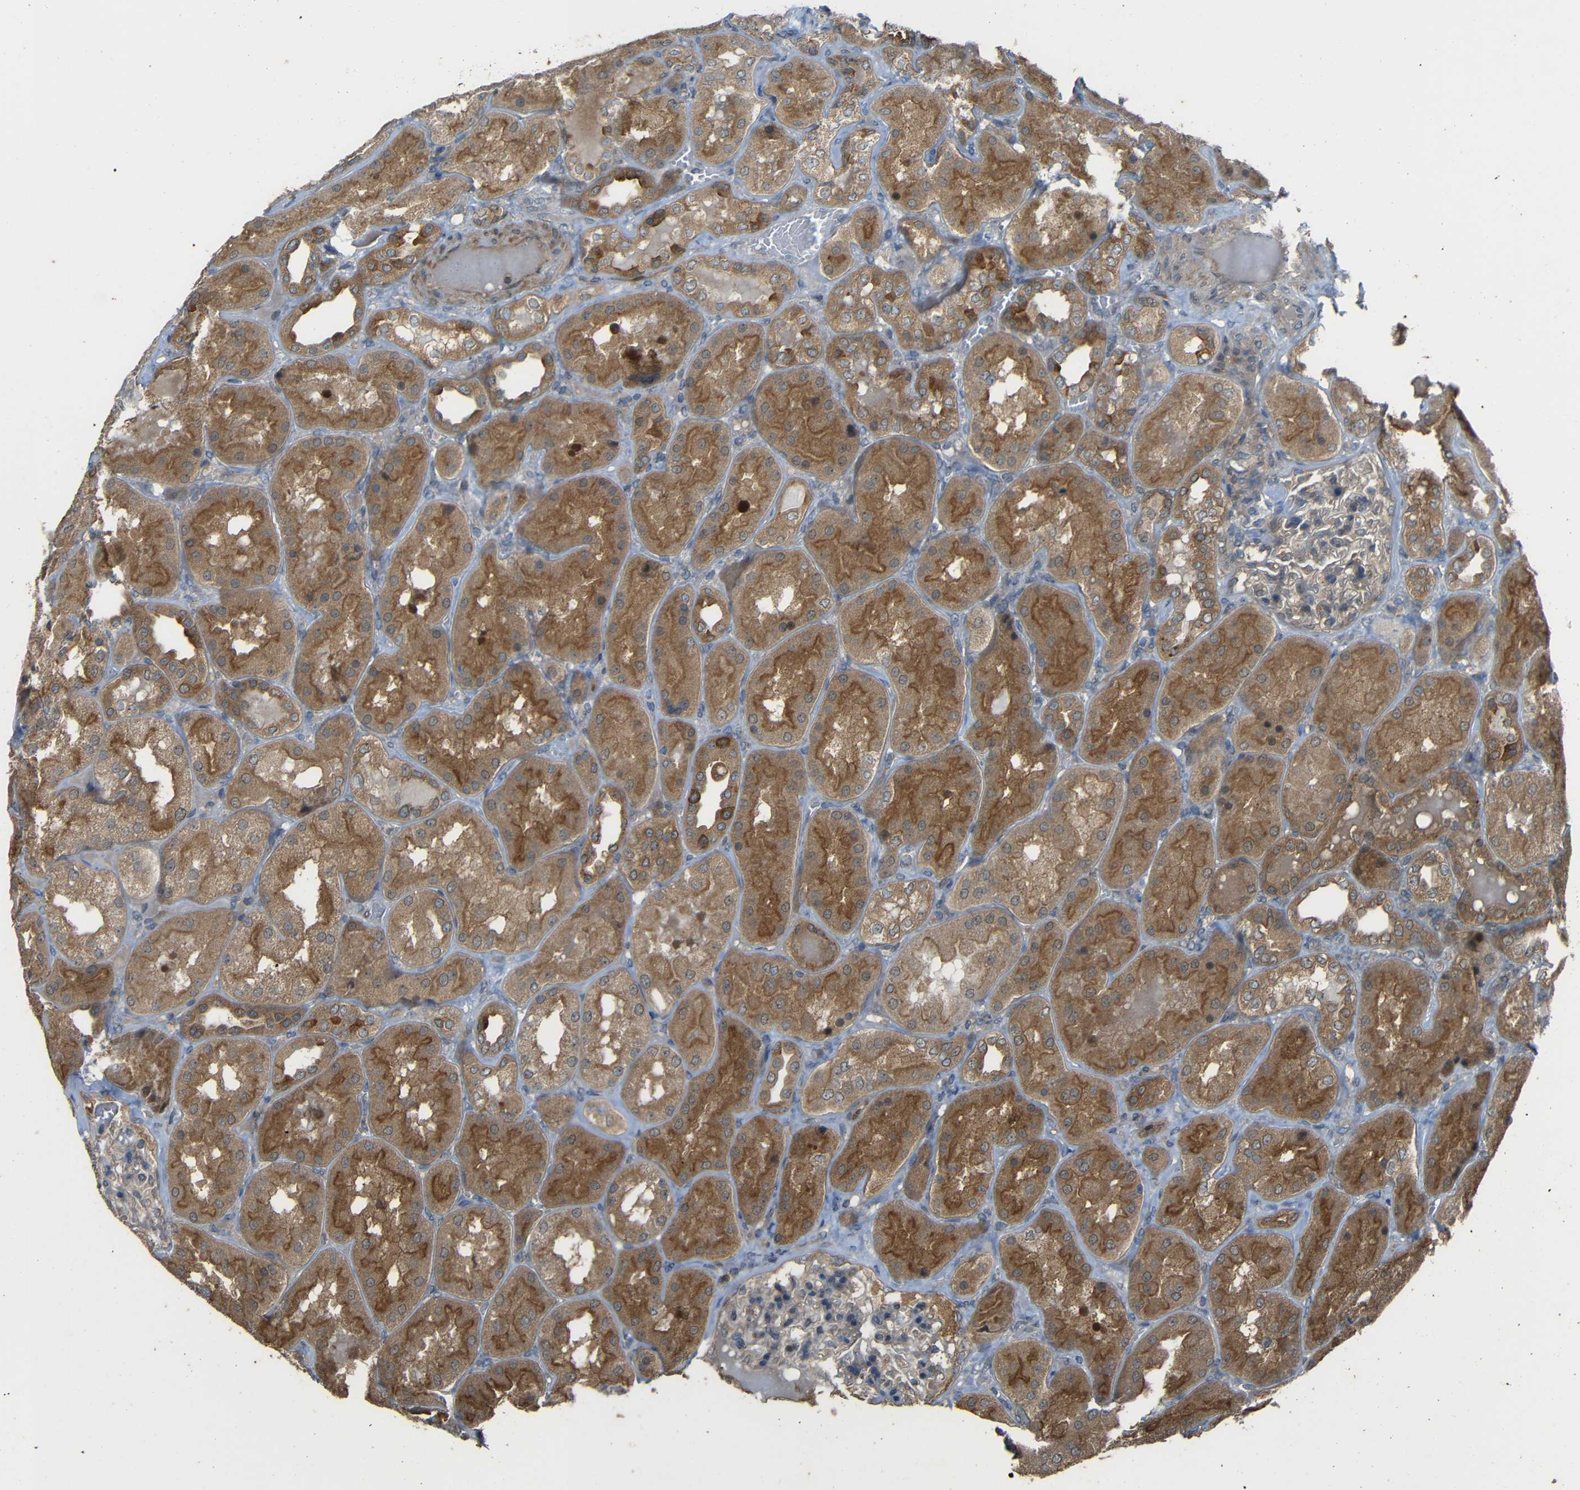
{"staining": {"intensity": "weak", "quantity": "25%-75%", "location": "cytoplasmic/membranous"}, "tissue": "kidney", "cell_type": "Cells in glomeruli", "image_type": "normal", "snomed": [{"axis": "morphology", "description": "Normal tissue, NOS"}, {"axis": "topography", "description": "Kidney"}], "caption": "Weak cytoplasmic/membranous positivity is present in approximately 25%-75% of cells in glomeruli in unremarkable kidney. (DAB = brown stain, brightfield microscopy at high magnification).", "gene": "CHST9", "patient": {"sex": "female", "age": 56}}